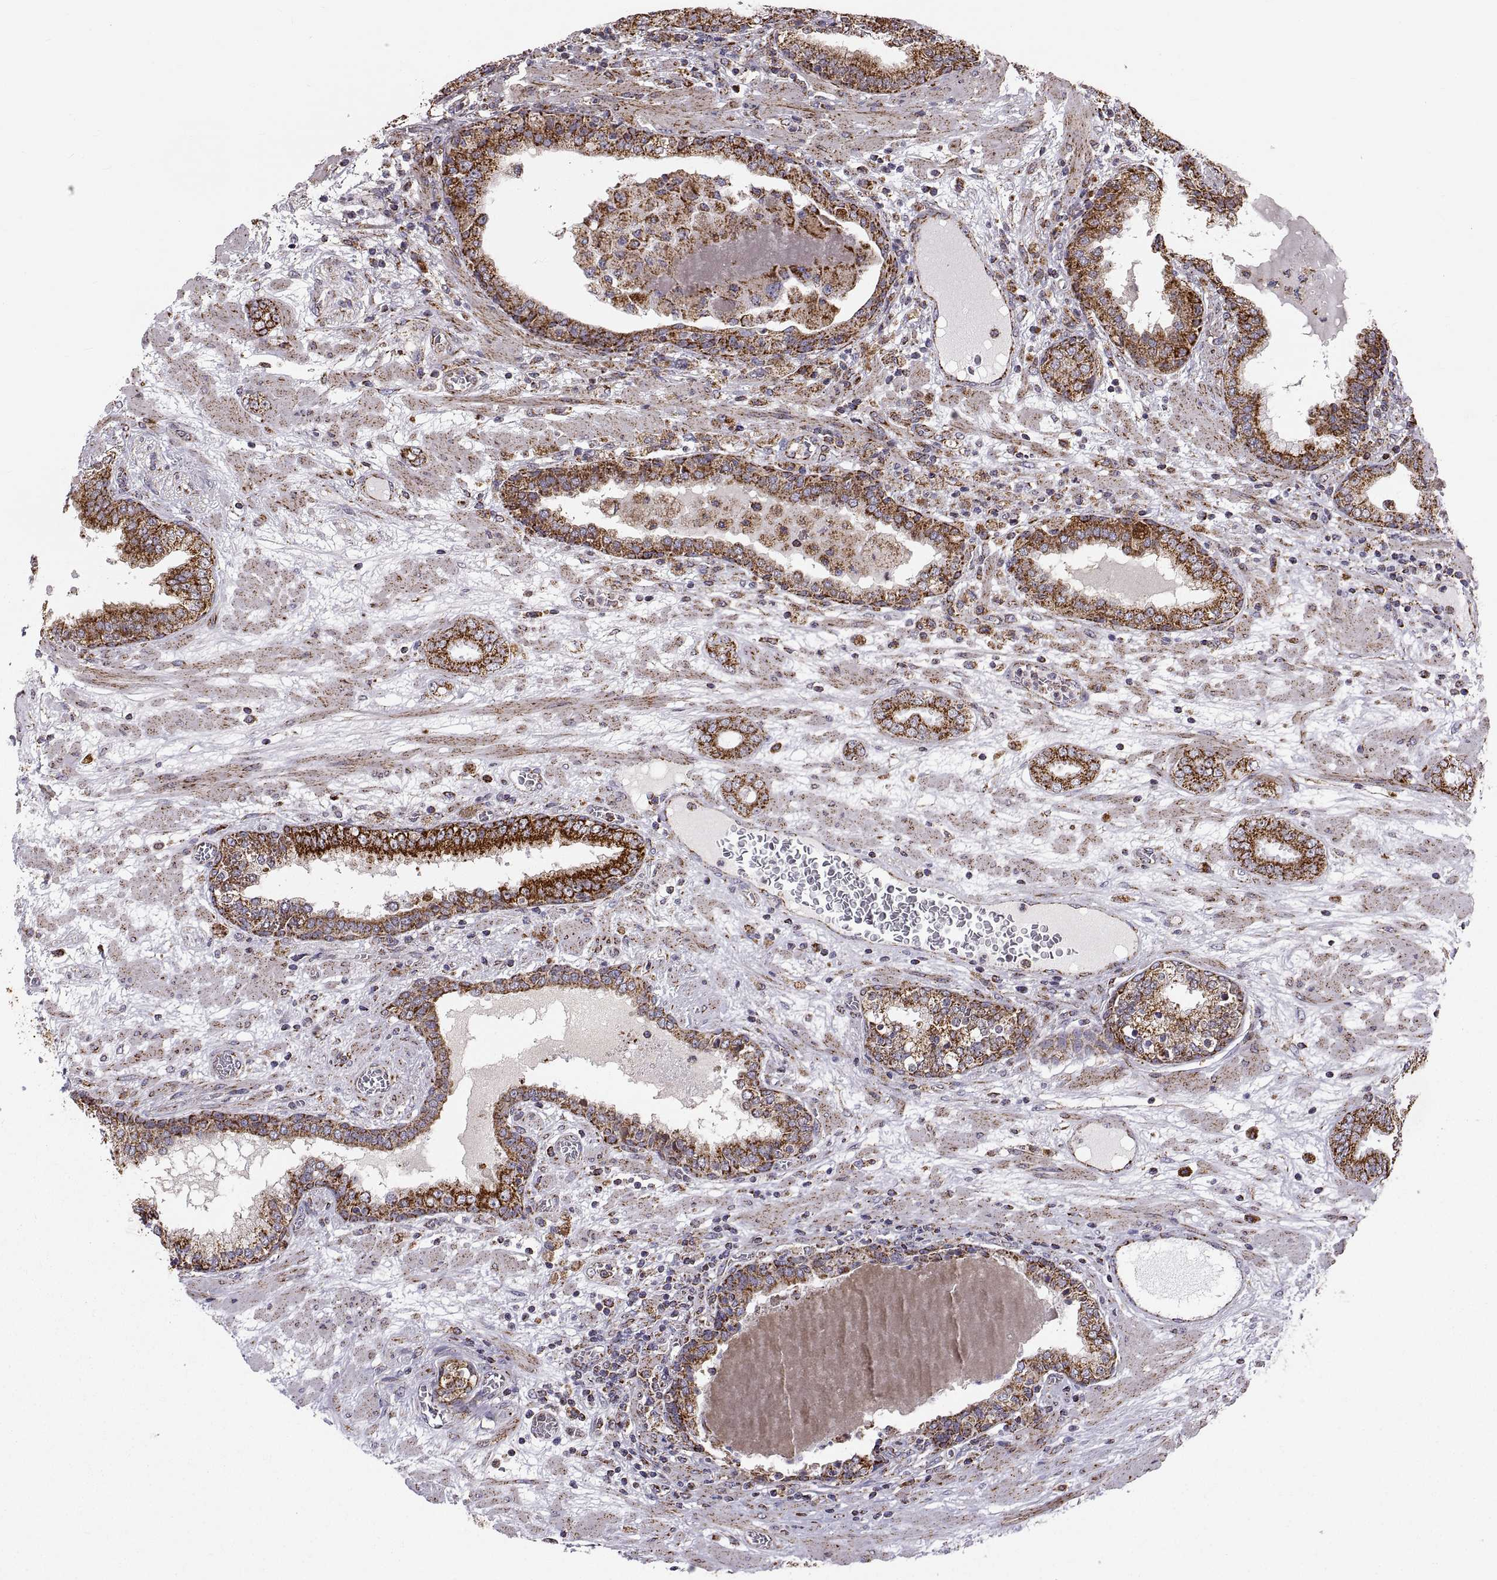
{"staining": {"intensity": "strong", "quantity": ">75%", "location": "cytoplasmic/membranous"}, "tissue": "prostate cancer", "cell_type": "Tumor cells", "image_type": "cancer", "snomed": [{"axis": "morphology", "description": "Adenocarcinoma, Low grade"}, {"axis": "topography", "description": "Prostate"}], "caption": "IHC of prostate cancer exhibits high levels of strong cytoplasmic/membranous expression in about >75% of tumor cells.", "gene": "ARSD", "patient": {"sex": "male", "age": 60}}